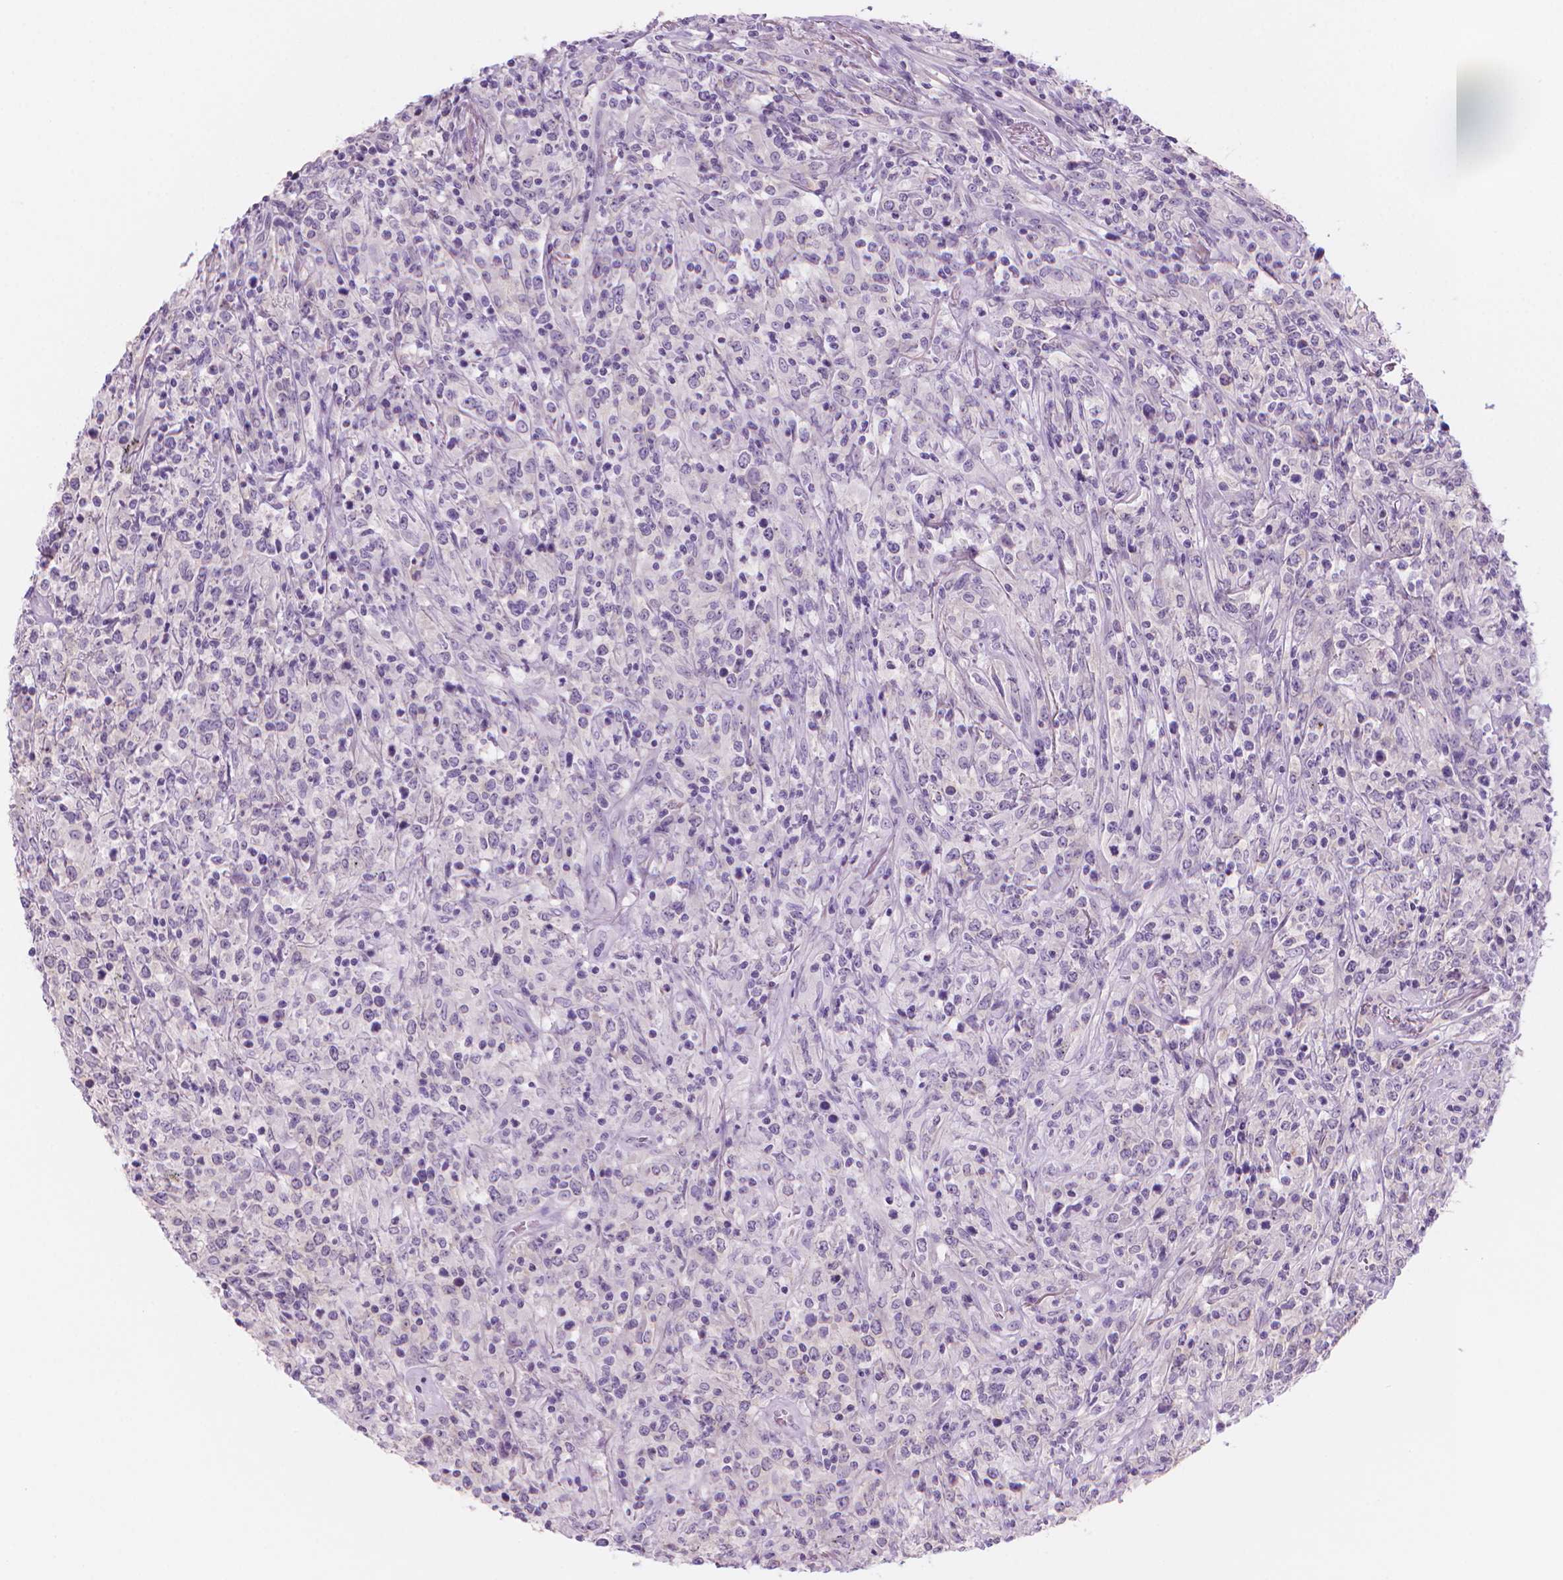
{"staining": {"intensity": "negative", "quantity": "none", "location": "none"}, "tissue": "lymphoma", "cell_type": "Tumor cells", "image_type": "cancer", "snomed": [{"axis": "morphology", "description": "Malignant lymphoma, non-Hodgkin's type, High grade"}, {"axis": "topography", "description": "Lung"}], "caption": "This is an immunohistochemistry histopathology image of human lymphoma. There is no staining in tumor cells.", "gene": "ENSG00000187186", "patient": {"sex": "male", "age": 79}}